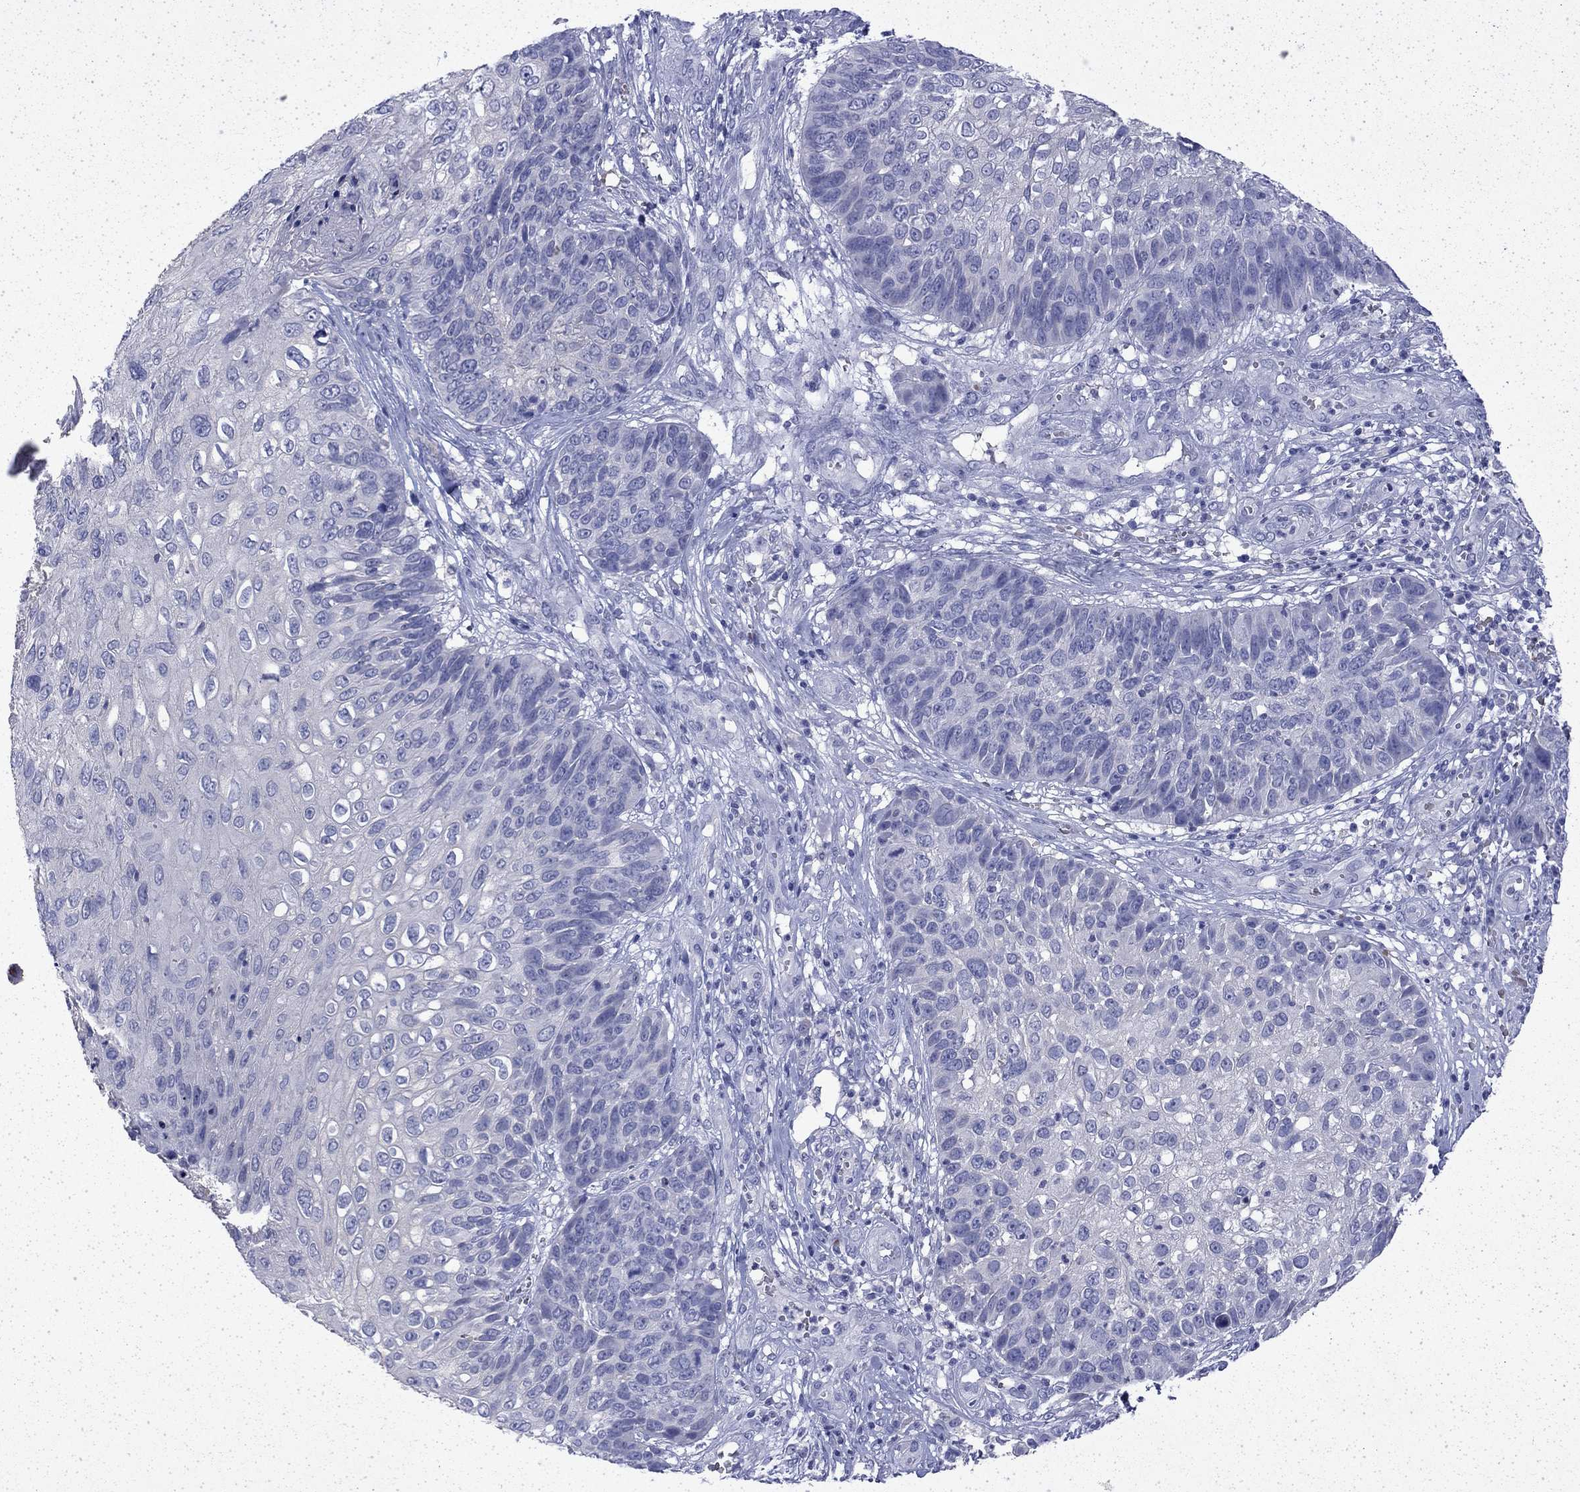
{"staining": {"intensity": "negative", "quantity": "none", "location": "none"}, "tissue": "skin cancer", "cell_type": "Tumor cells", "image_type": "cancer", "snomed": [{"axis": "morphology", "description": "Squamous cell carcinoma, NOS"}, {"axis": "topography", "description": "Skin"}], "caption": "Immunohistochemical staining of skin cancer displays no significant expression in tumor cells.", "gene": "ENPP6", "patient": {"sex": "male", "age": 92}}